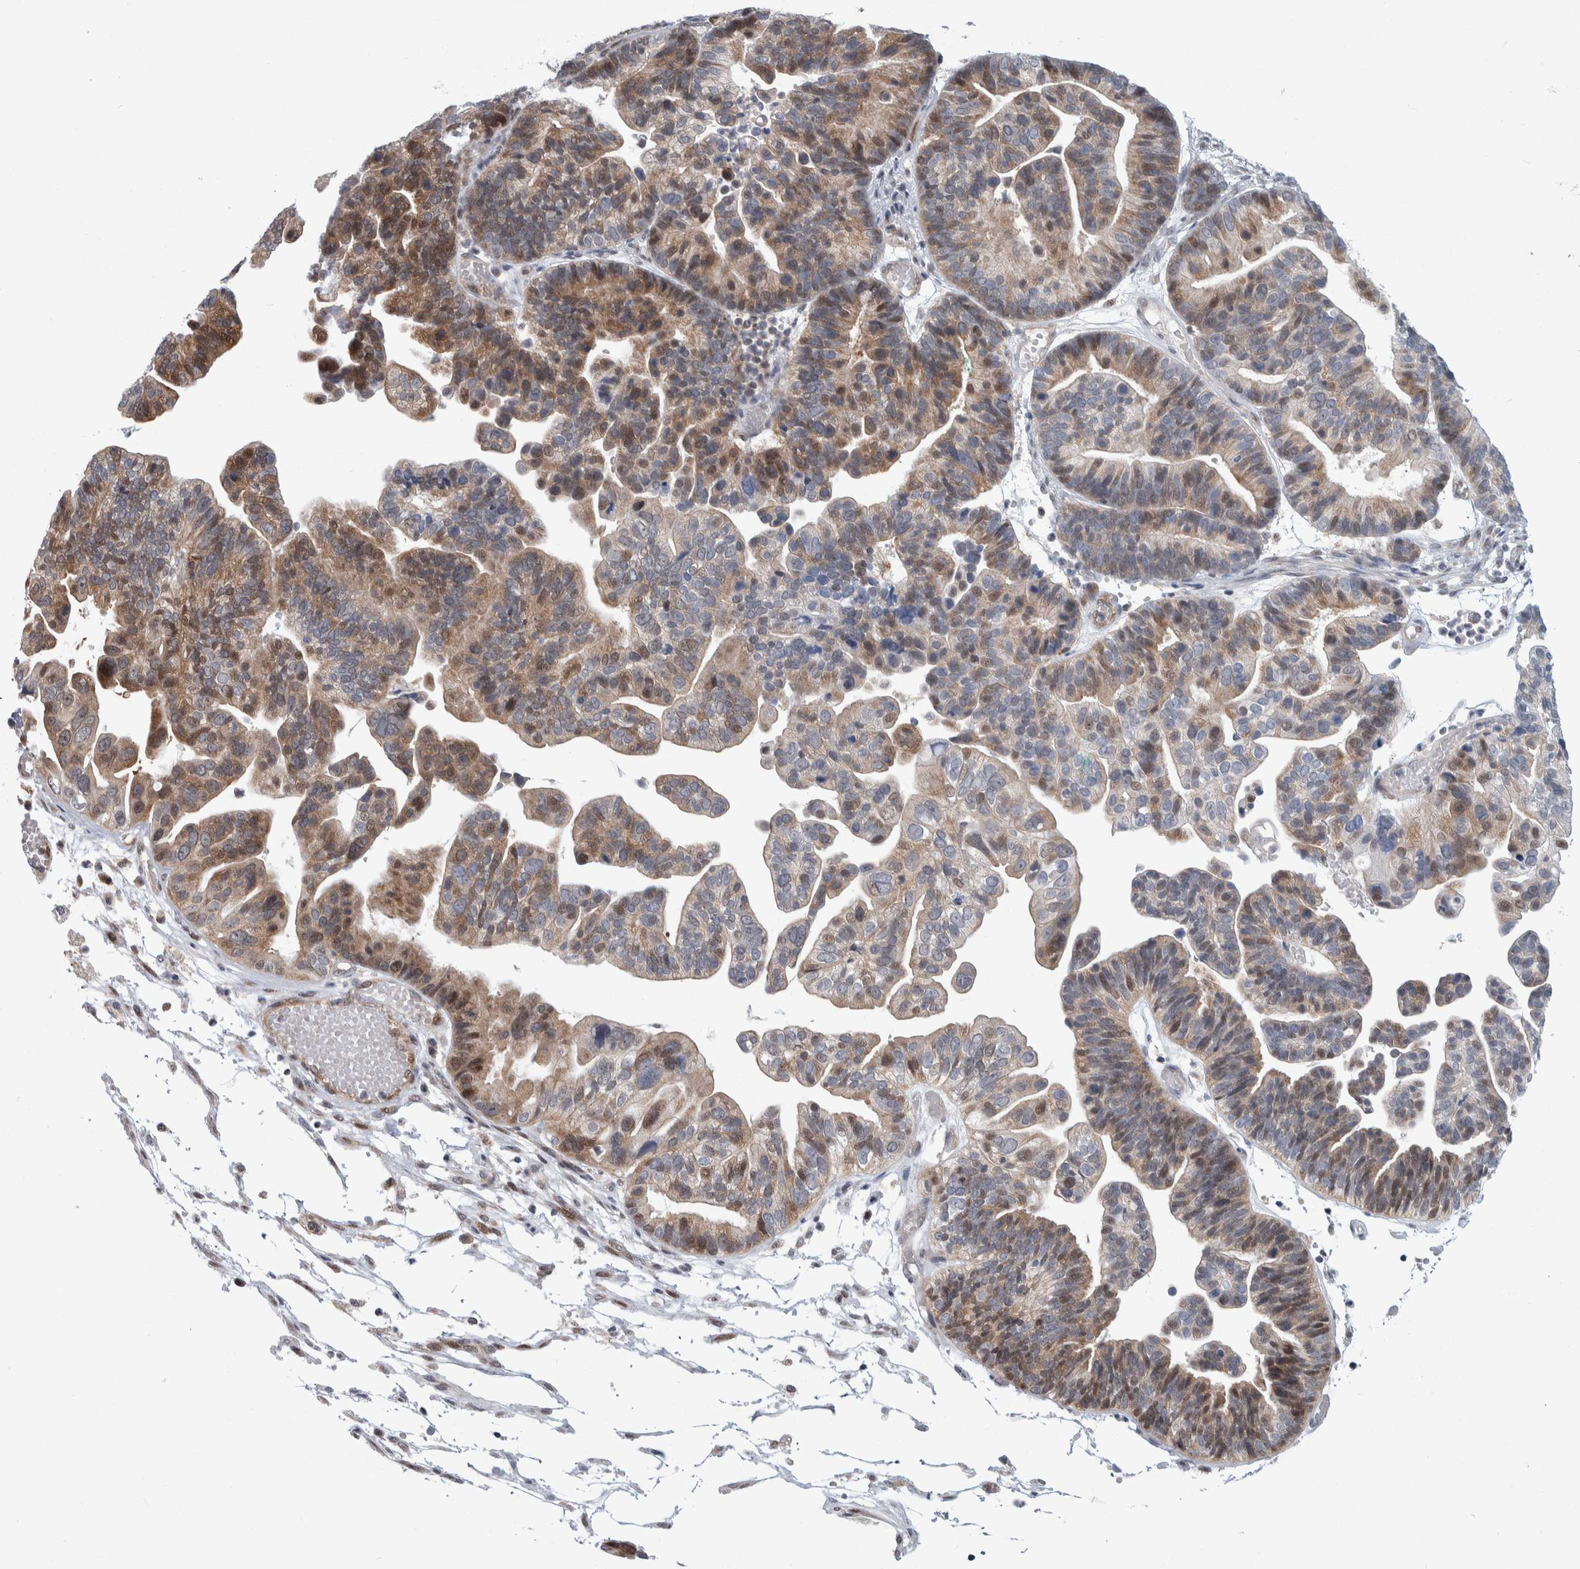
{"staining": {"intensity": "weak", "quantity": ">75%", "location": "cytoplasmic/membranous"}, "tissue": "ovarian cancer", "cell_type": "Tumor cells", "image_type": "cancer", "snomed": [{"axis": "morphology", "description": "Cystadenocarcinoma, serous, NOS"}, {"axis": "topography", "description": "Ovary"}], "caption": "Ovarian cancer stained with a protein marker demonstrates weak staining in tumor cells.", "gene": "PTPA", "patient": {"sex": "female", "age": 56}}